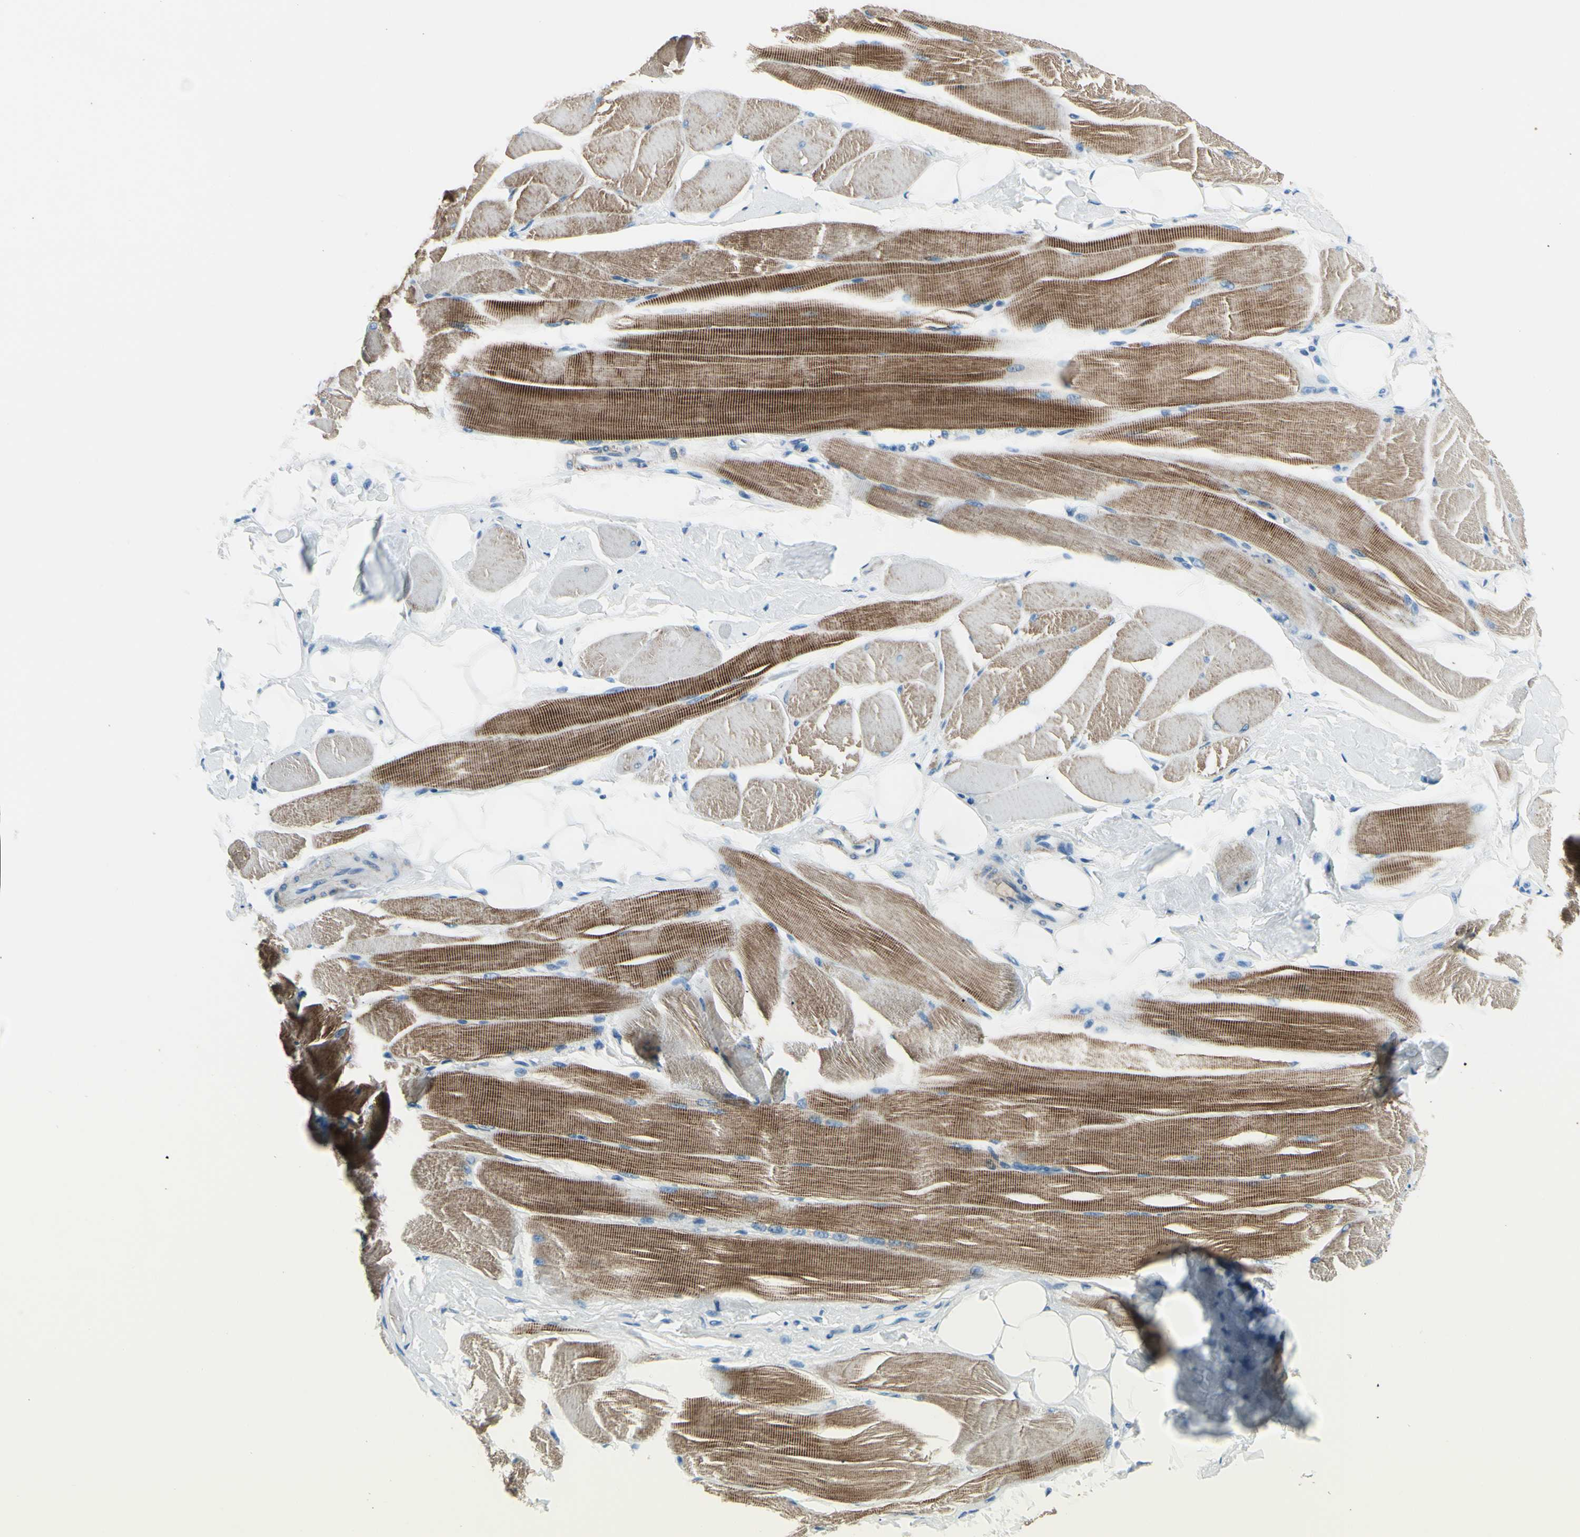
{"staining": {"intensity": "strong", "quantity": ">75%", "location": "cytoplasmic/membranous"}, "tissue": "skeletal muscle", "cell_type": "Myocytes", "image_type": "normal", "snomed": [{"axis": "morphology", "description": "Normal tissue, NOS"}, {"axis": "topography", "description": "Skeletal muscle"}, {"axis": "topography", "description": "Peripheral nerve tissue"}], "caption": "Protein positivity by immunohistochemistry (IHC) demonstrates strong cytoplasmic/membranous positivity in about >75% of myocytes in benign skeletal muscle.", "gene": "CDH15", "patient": {"sex": "female", "age": 84}}